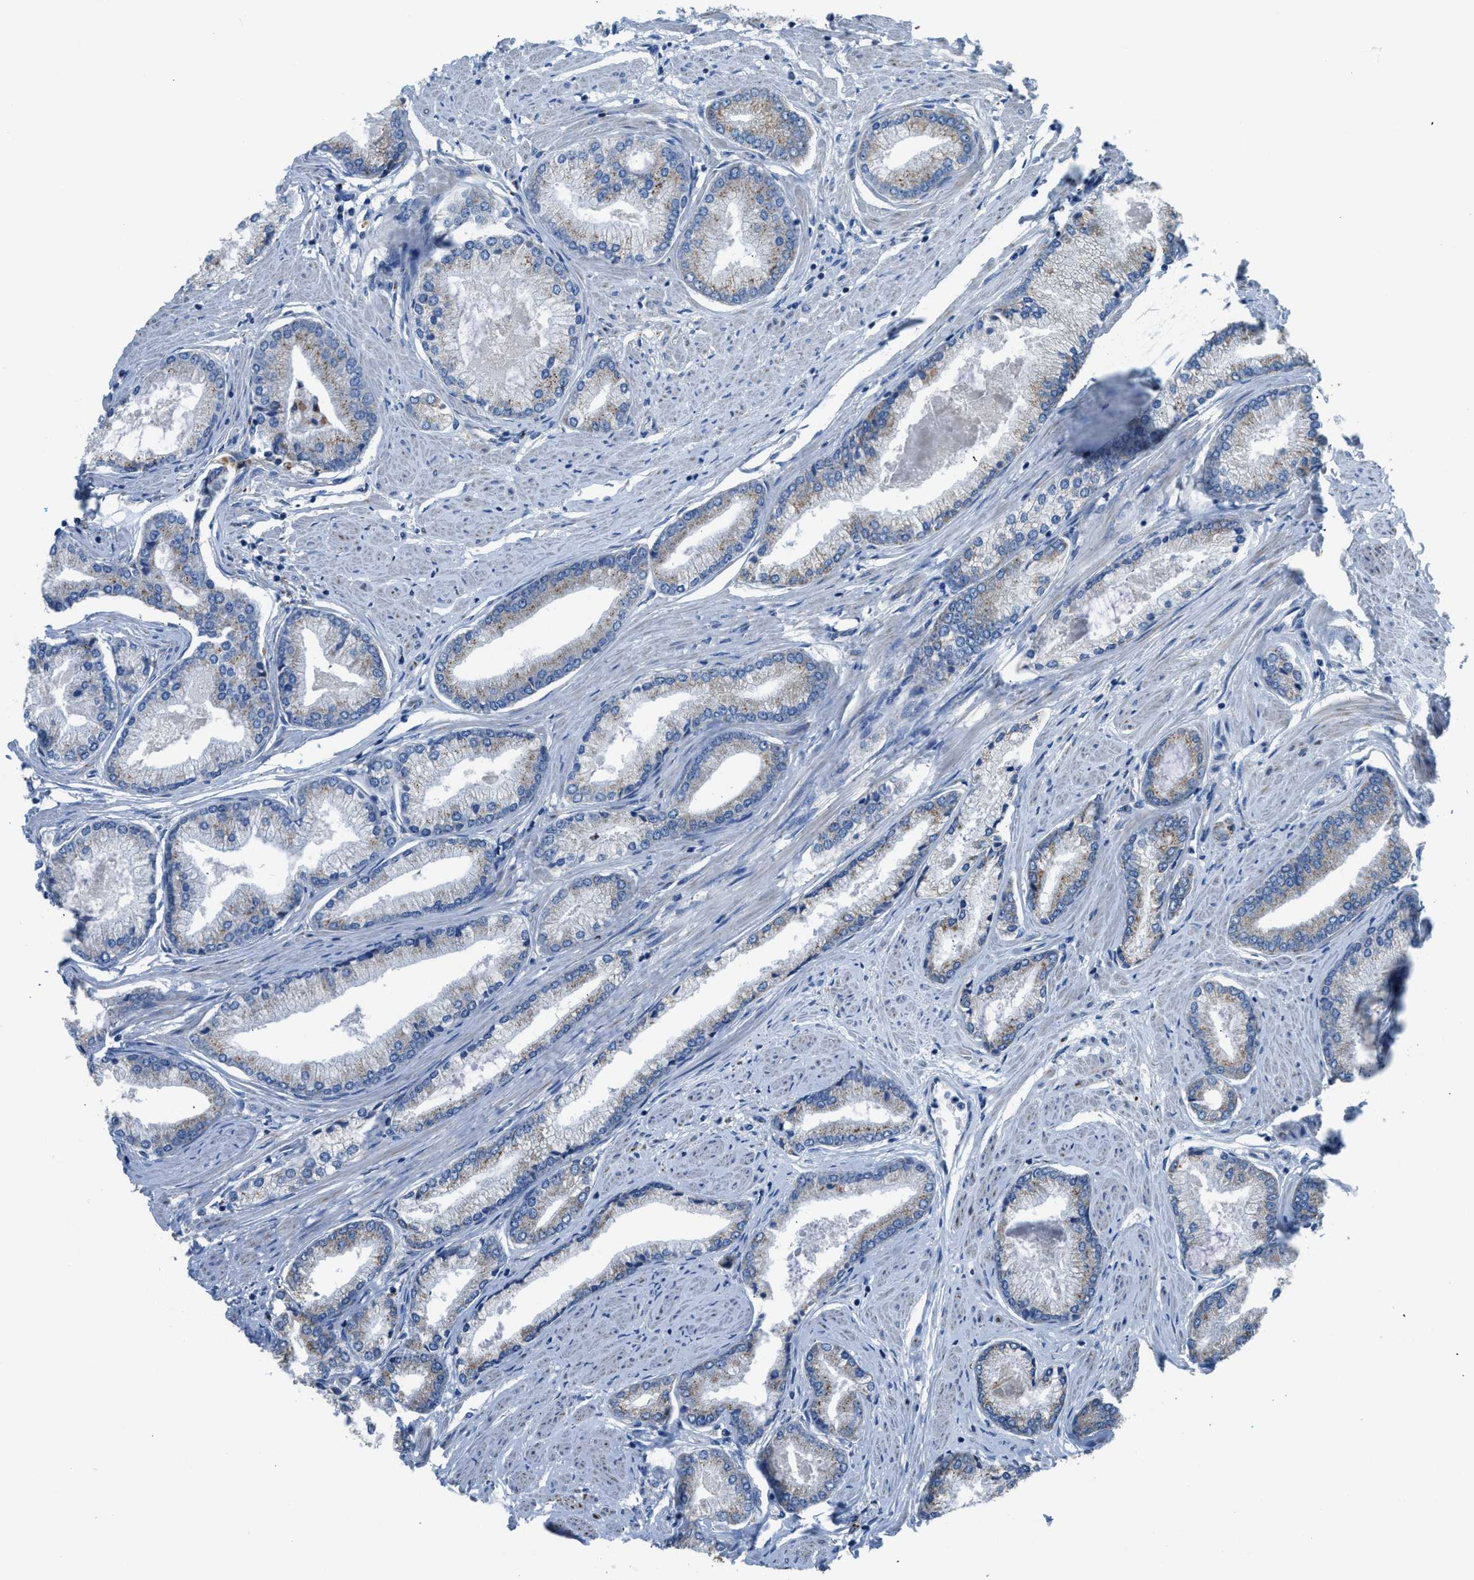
{"staining": {"intensity": "moderate", "quantity": "<25%", "location": "cytoplasmic/membranous"}, "tissue": "prostate cancer", "cell_type": "Tumor cells", "image_type": "cancer", "snomed": [{"axis": "morphology", "description": "Adenocarcinoma, High grade"}, {"axis": "topography", "description": "Prostate"}], "caption": "High-power microscopy captured an immunohistochemistry histopathology image of prostate high-grade adenocarcinoma, revealing moderate cytoplasmic/membranous positivity in approximately <25% of tumor cells. (Stains: DAB (3,3'-diaminobenzidine) in brown, nuclei in blue, Microscopy: brightfield microscopy at high magnification).", "gene": "SMIM20", "patient": {"sex": "male", "age": 61}}